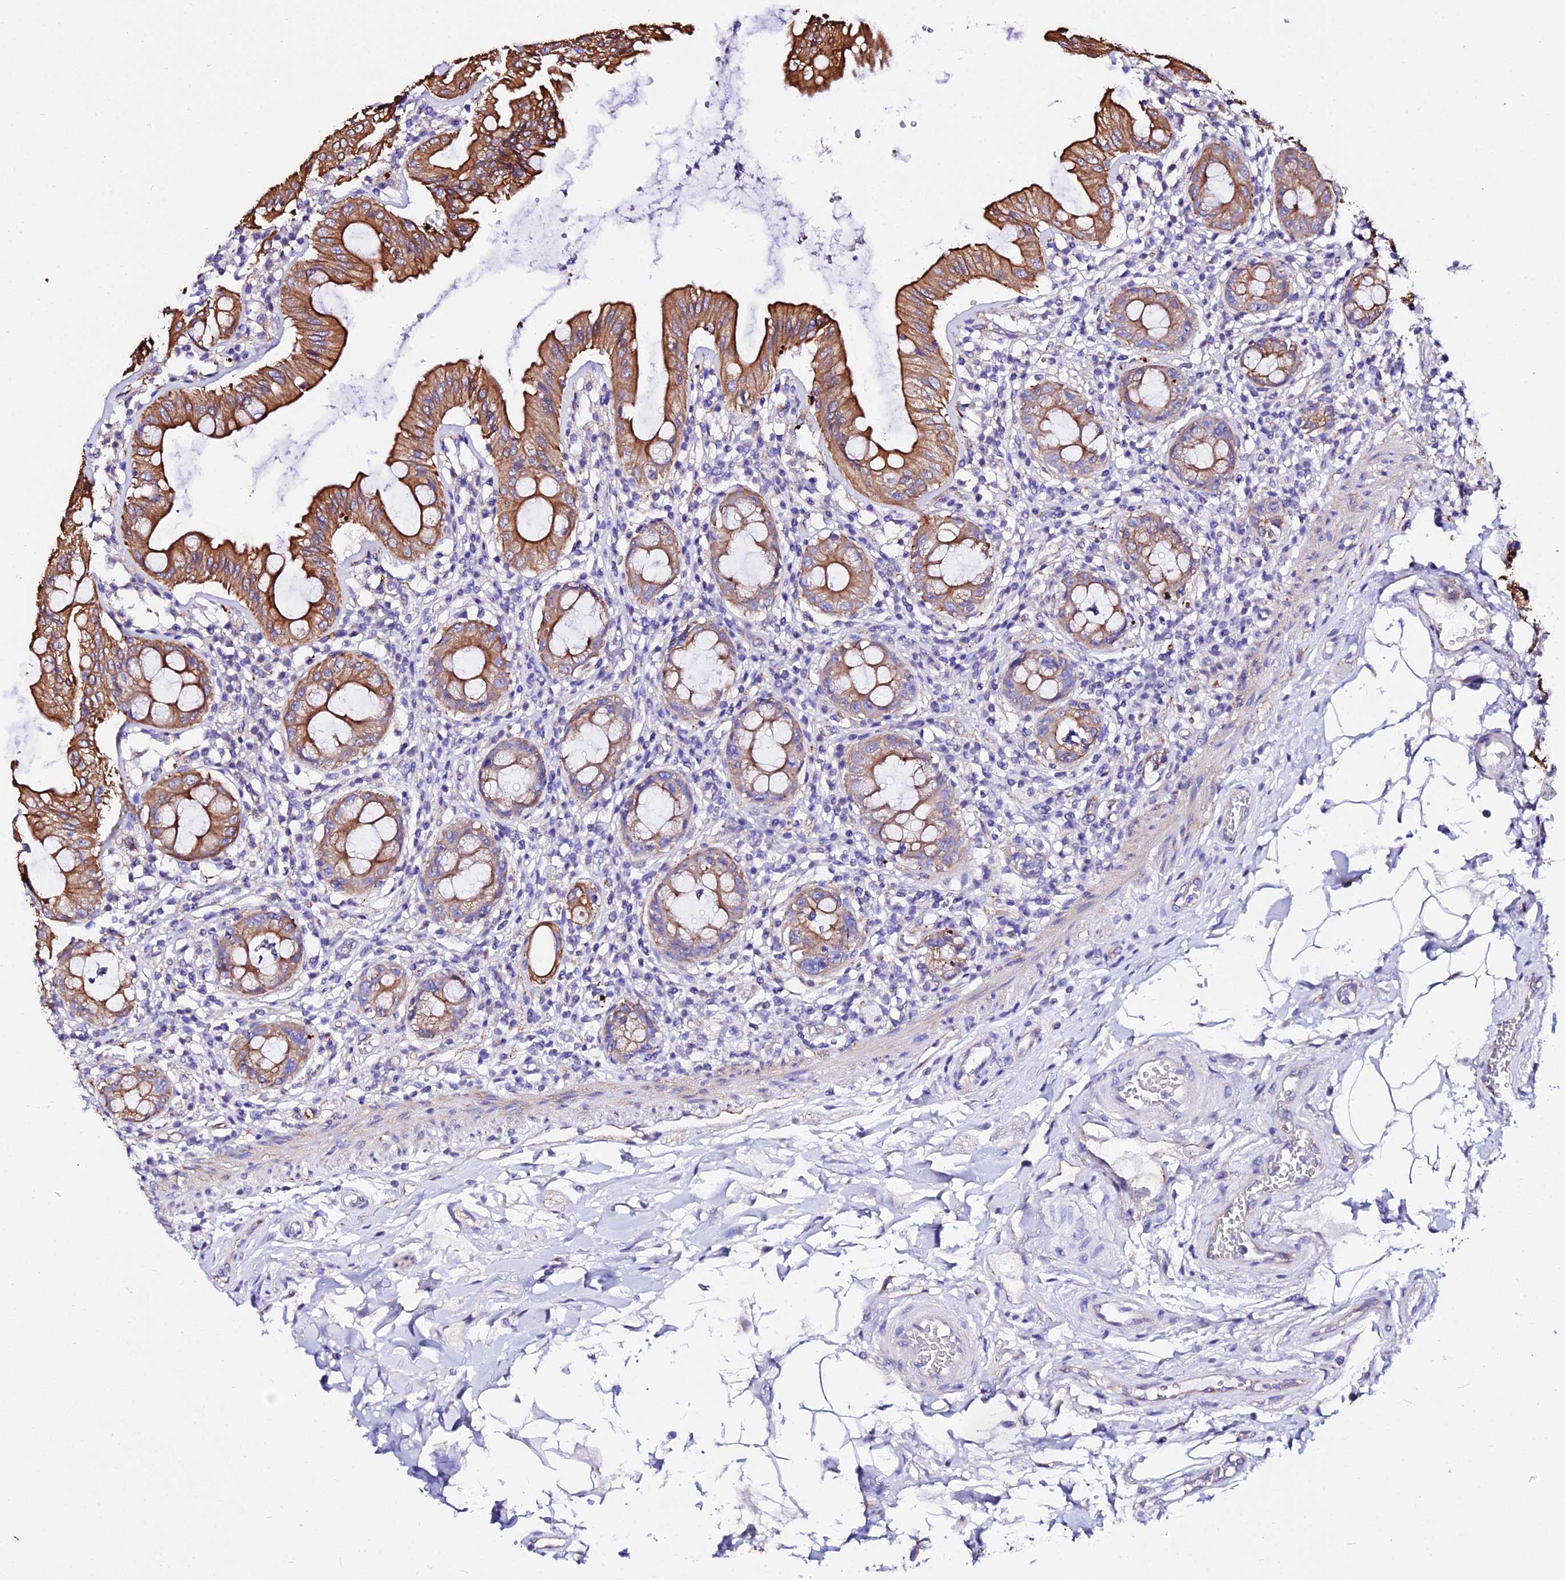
{"staining": {"intensity": "moderate", "quantity": ">75%", "location": "cytoplasmic/membranous"}, "tissue": "rectum", "cell_type": "Glandular cells", "image_type": "normal", "snomed": [{"axis": "morphology", "description": "Normal tissue, NOS"}, {"axis": "topography", "description": "Rectum"}], "caption": "This is an image of immunohistochemistry (IHC) staining of normal rectum, which shows moderate staining in the cytoplasmic/membranous of glandular cells.", "gene": "DAW1", "patient": {"sex": "female", "age": 57}}